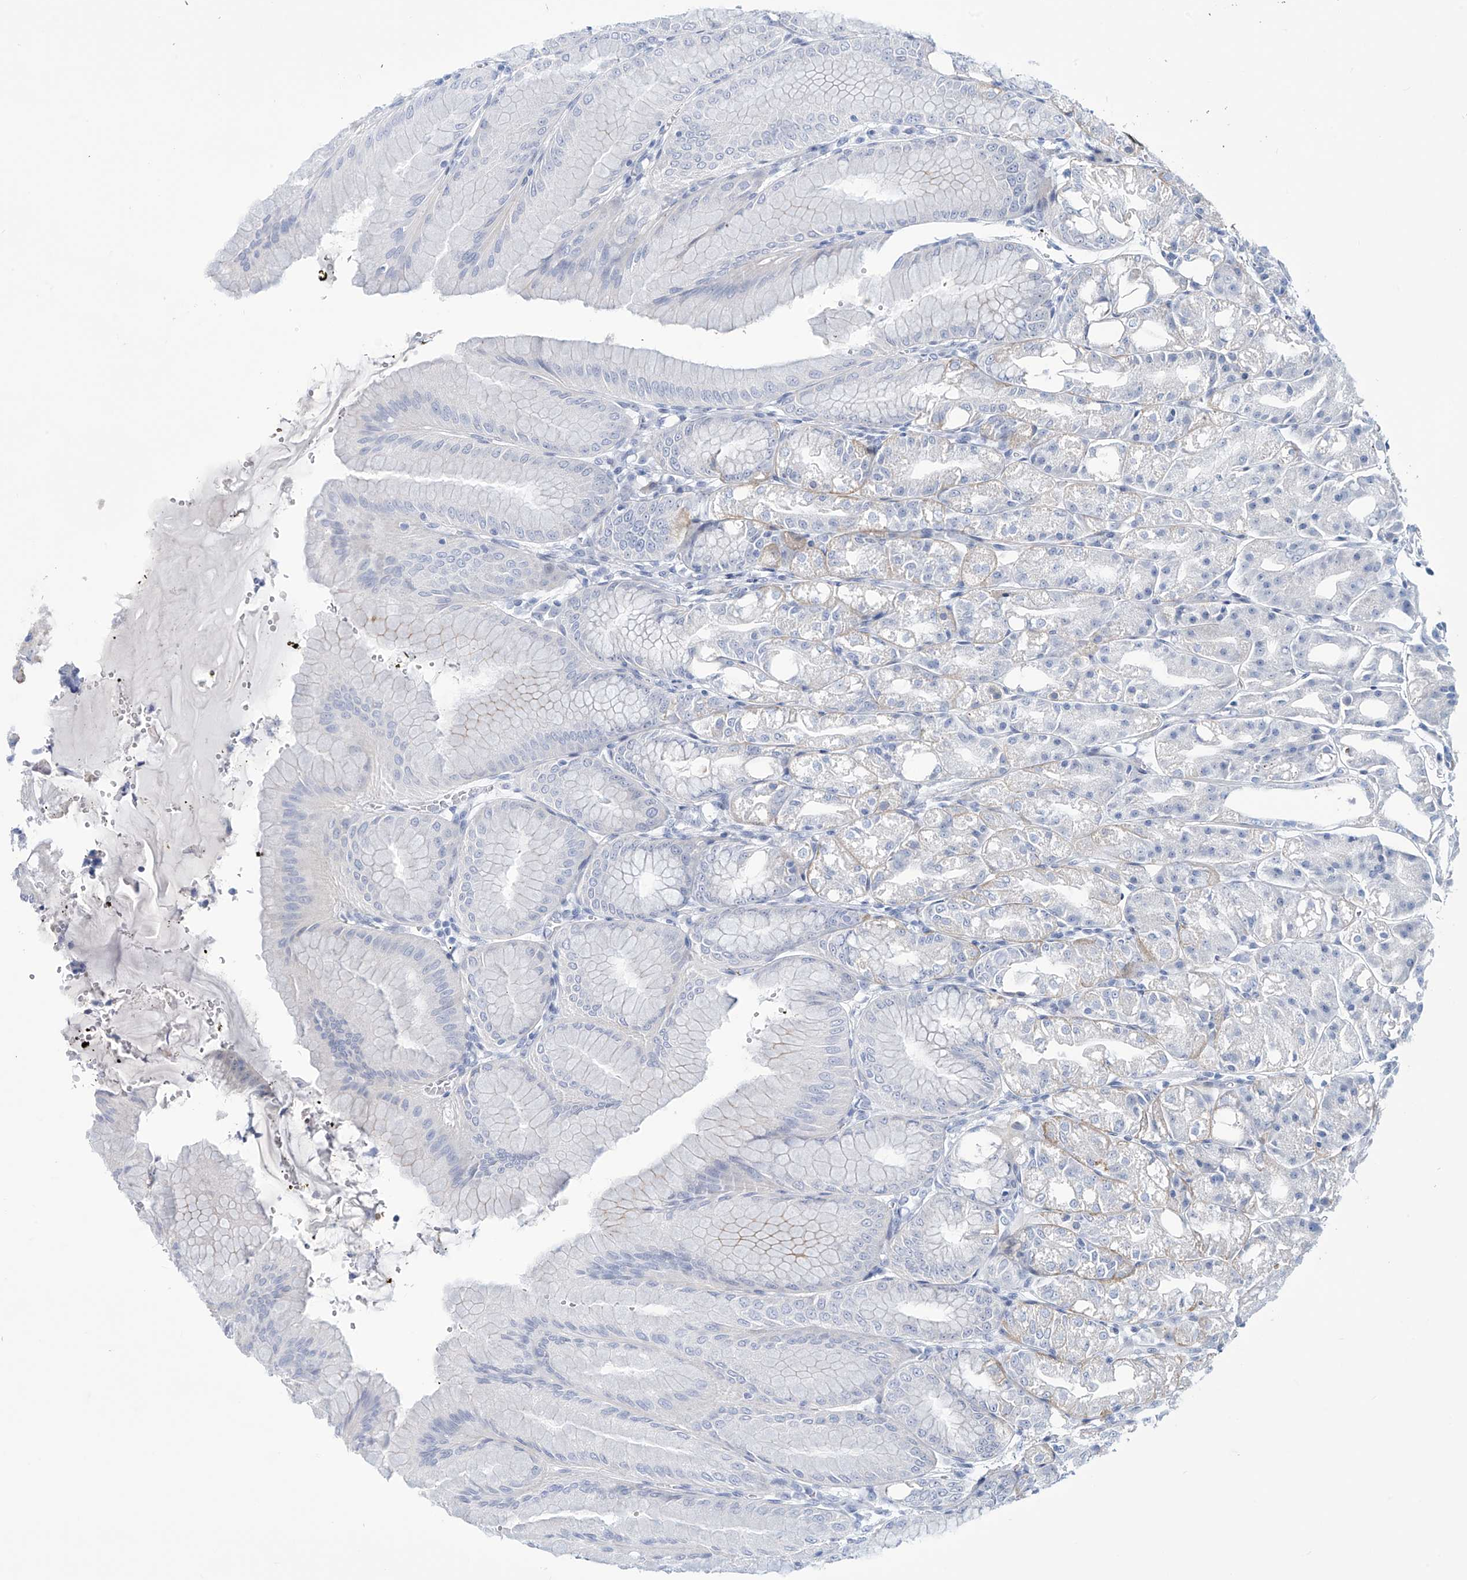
{"staining": {"intensity": "weak", "quantity": "<25%", "location": "cytoplasmic/membranous,nuclear"}, "tissue": "stomach", "cell_type": "Glandular cells", "image_type": "normal", "snomed": [{"axis": "morphology", "description": "Normal tissue, NOS"}, {"axis": "topography", "description": "Stomach, lower"}], "caption": "Immunohistochemical staining of unremarkable human stomach shows no significant expression in glandular cells. Nuclei are stained in blue.", "gene": "TRIM60", "patient": {"sex": "male", "age": 71}}